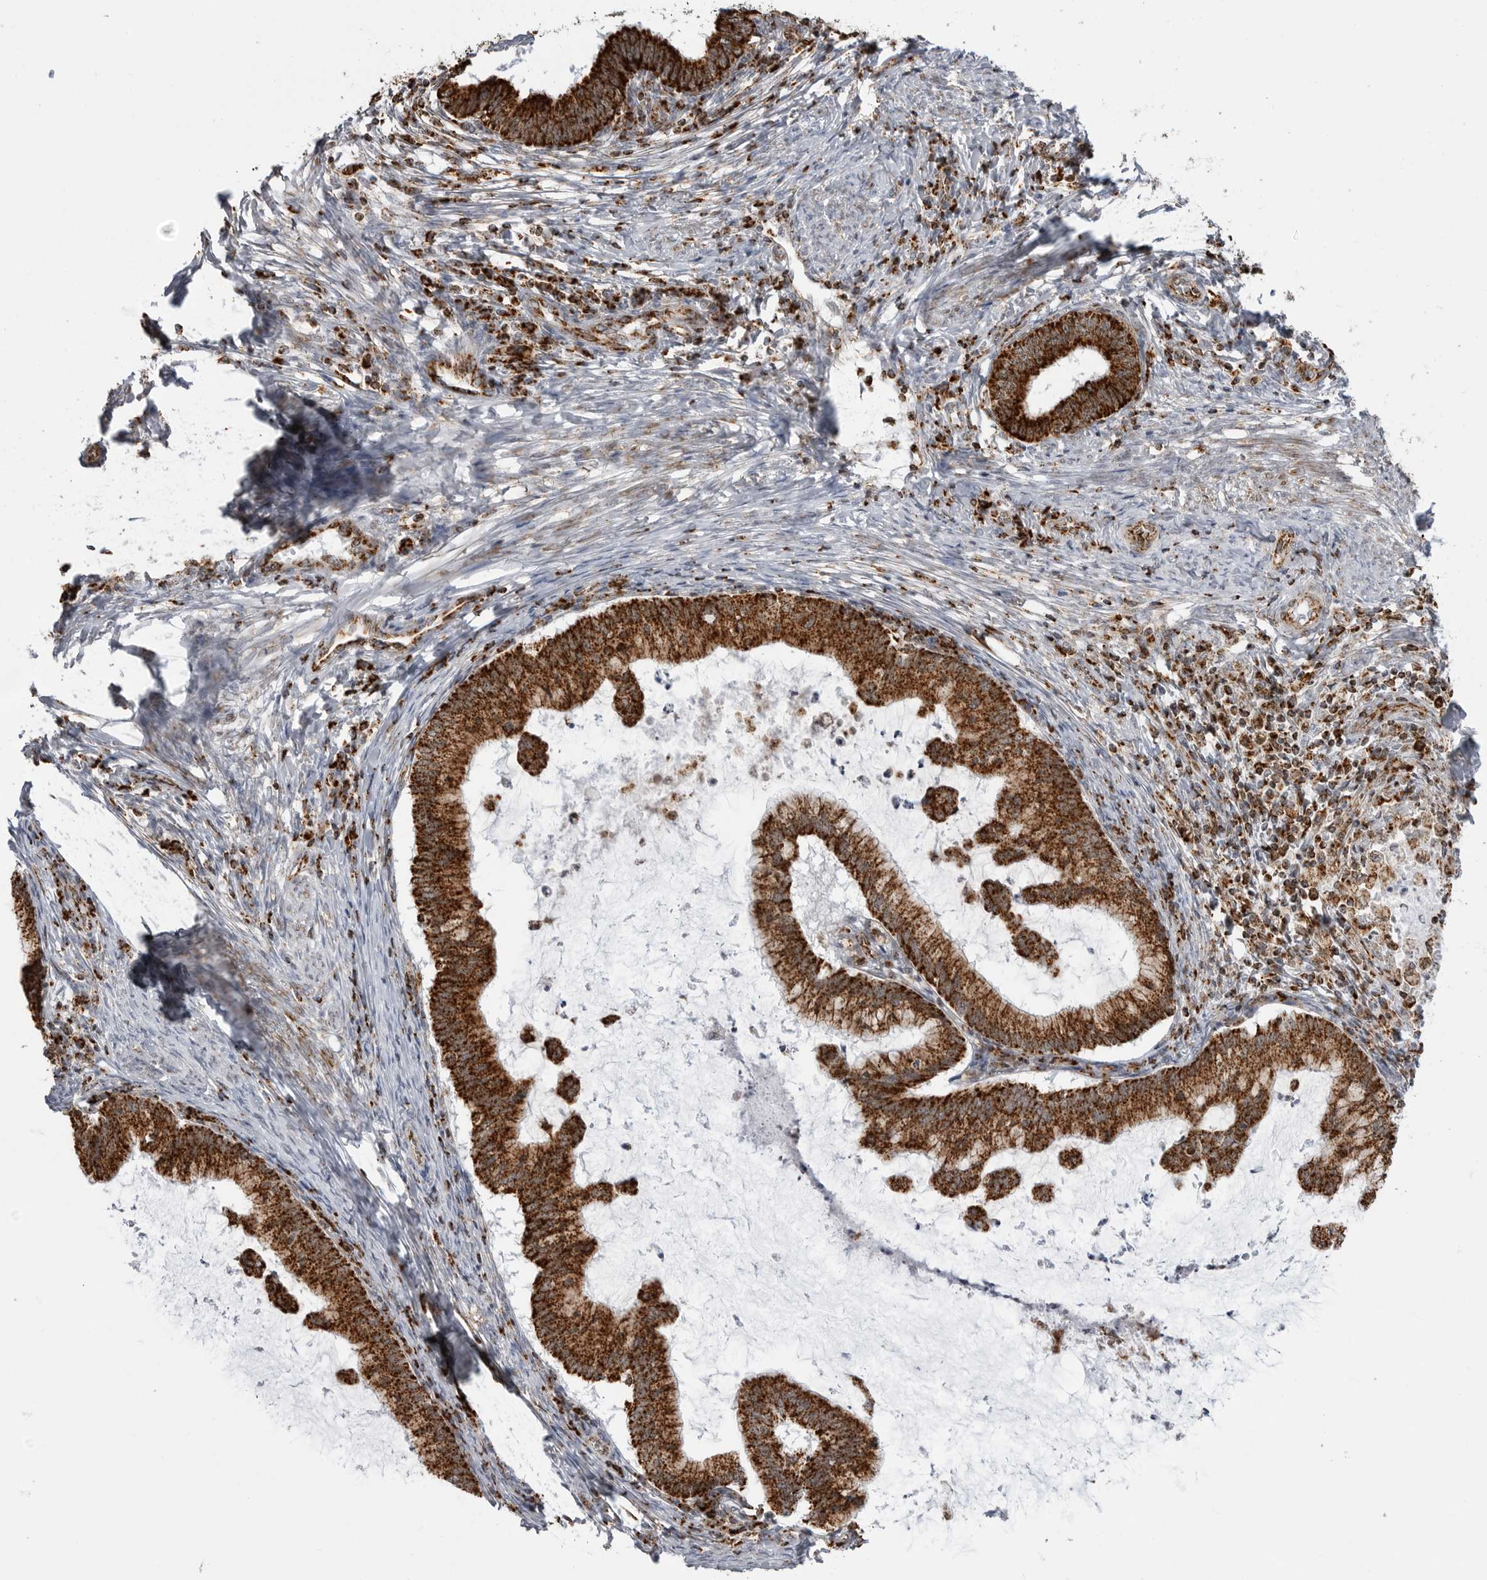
{"staining": {"intensity": "strong", "quantity": ">75%", "location": "cytoplasmic/membranous"}, "tissue": "cervical cancer", "cell_type": "Tumor cells", "image_type": "cancer", "snomed": [{"axis": "morphology", "description": "Adenocarcinoma, NOS"}, {"axis": "topography", "description": "Cervix"}], "caption": "The histopathology image demonstrates immunohistochemical staining of cervical cancer. There is strong cytoplasmic/membranous positivity is identified in approximately >75% of tumor cells.", "gene": "COX5A", "patient": {"sex": "female", "age": 36}}